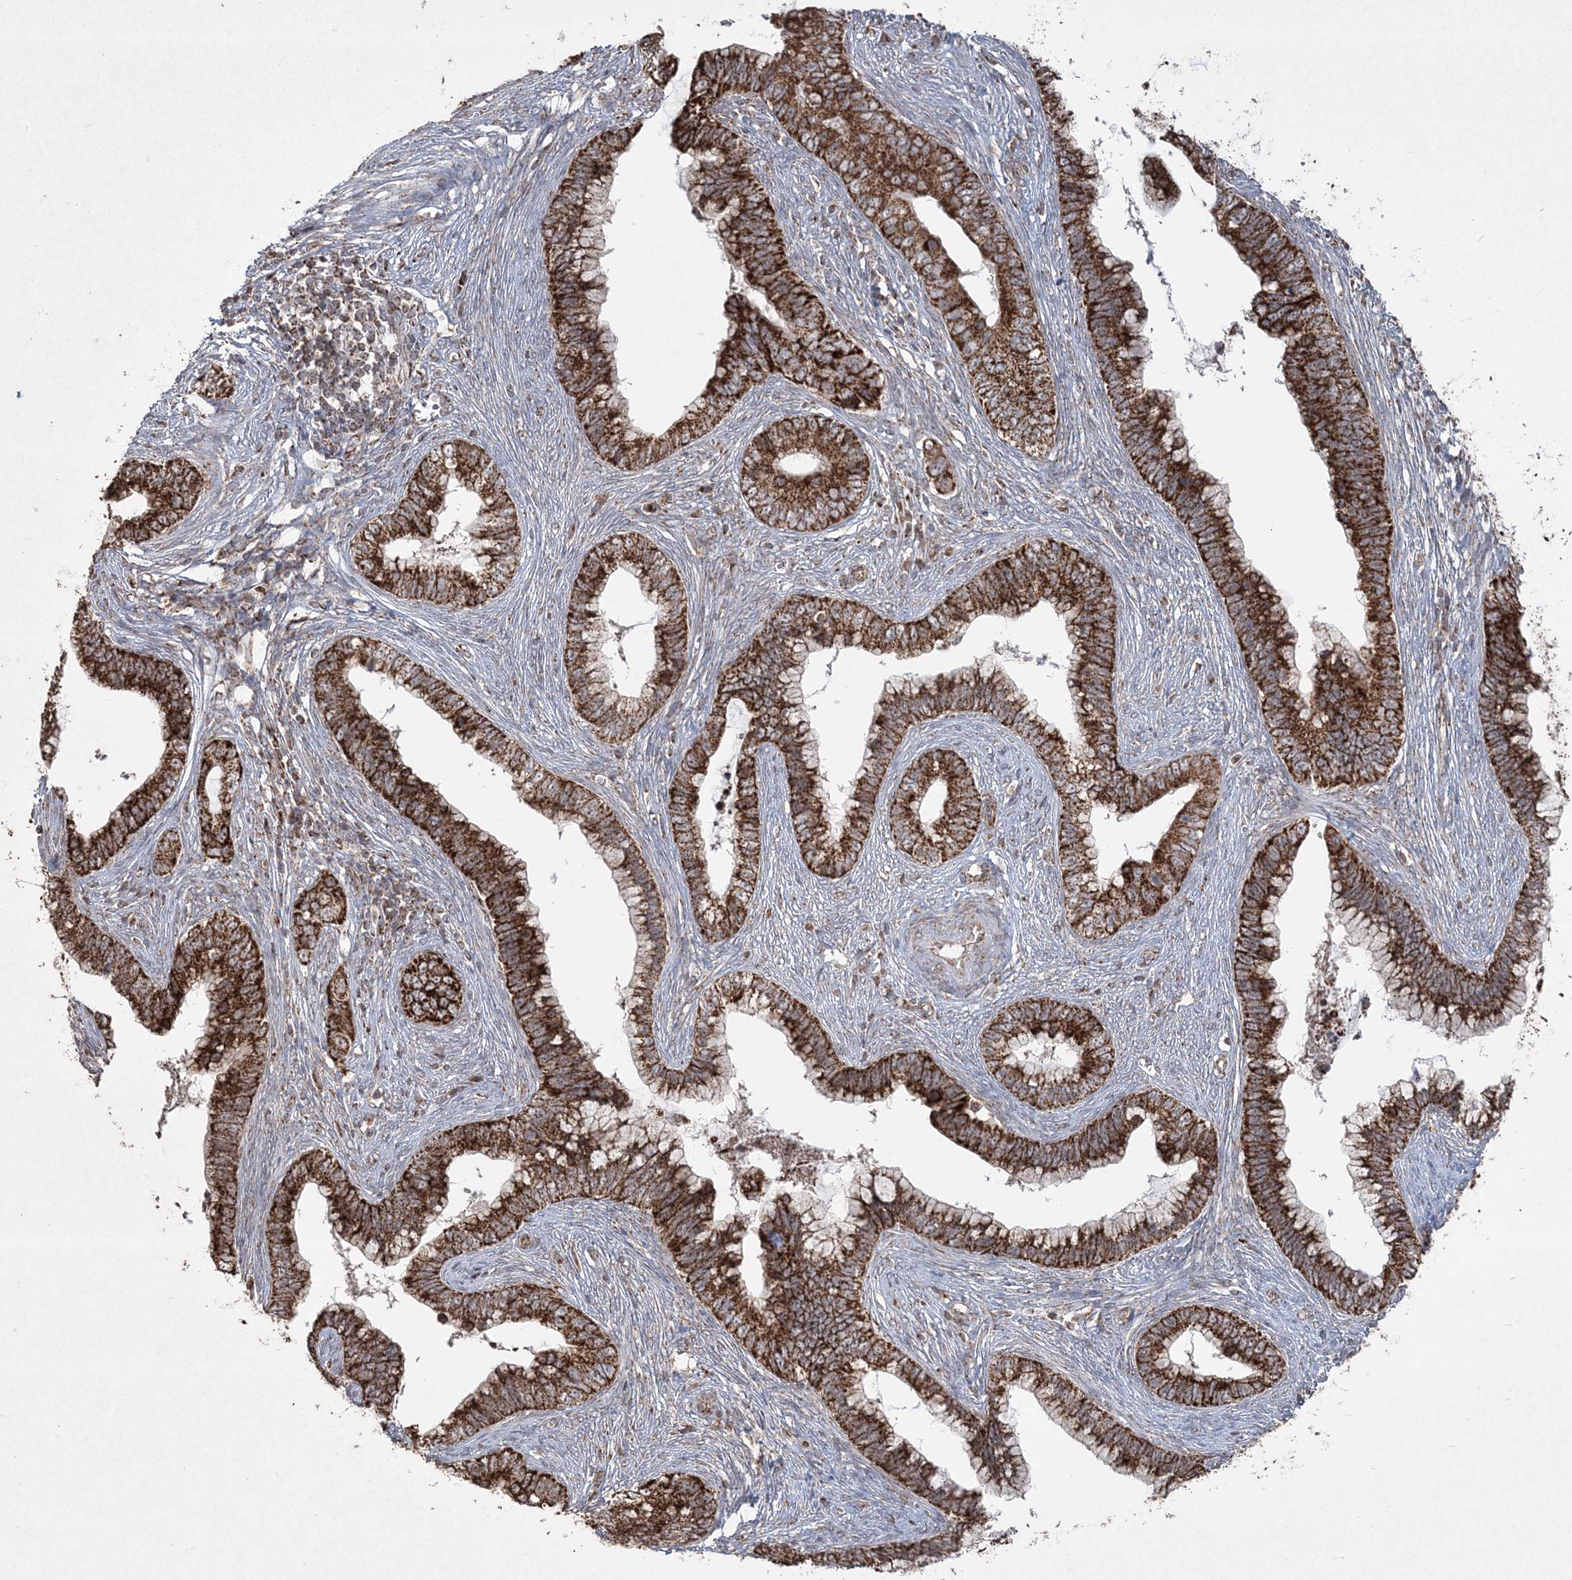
{"staining": {"intensity": "strong", "quantity": ">75%", "location": "cytoplasmic/membranous"}, "tissue": "cervical cancer", "cell_type": "Tumor cells", "image_type": "cancer", "snomed": [{"axis": "morphology", "description": "Adenocarcinoma, NOS"}, {"axis": "topography", "description": "Cervix"}], "caption": "Human cervical cancer stained with a protein marker demonstrates strong staining in tumor cells.", "gene": "LRPPRC", "patient": {"sex": "female", "age": 44}}